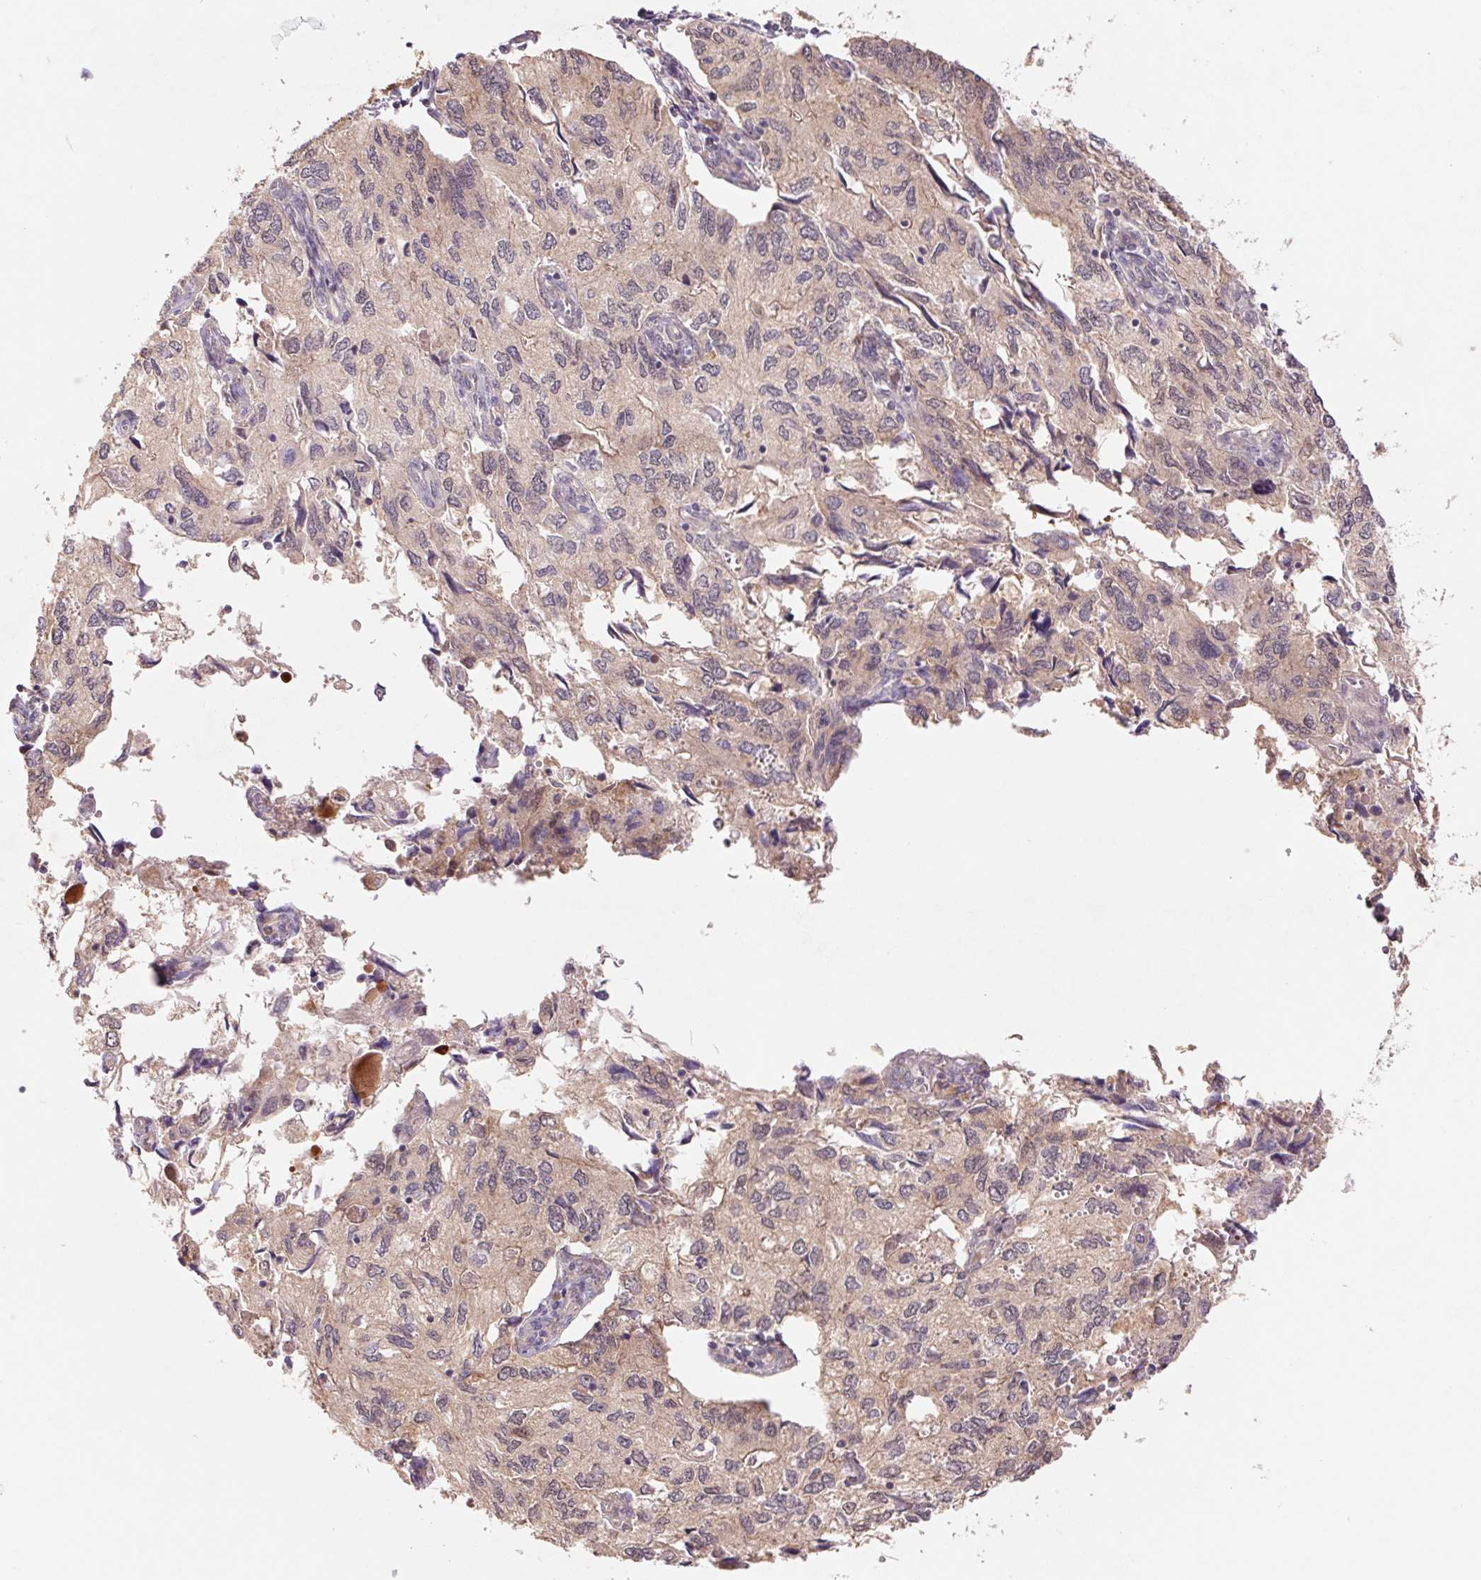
{"staining": {"intensity": "weak", "quantity": "<25%", "location": "cytoplasmic/membranous"}, "tissue": "endometrial cancer", "cell_type": "Tumor cells", "image_type": "cancer", "snomed": [{"axis": "morphology", "description": "Carcinoma, NOS"}, {"axis": "topography", "description": "Uterus"}], "caption": "Immunohistochemistry (IHC) of endometrial carcinoma demonstrates no staining in tumor cells.", "gene": "RRM1", "patient": {"sex": "female", "age": 76}}